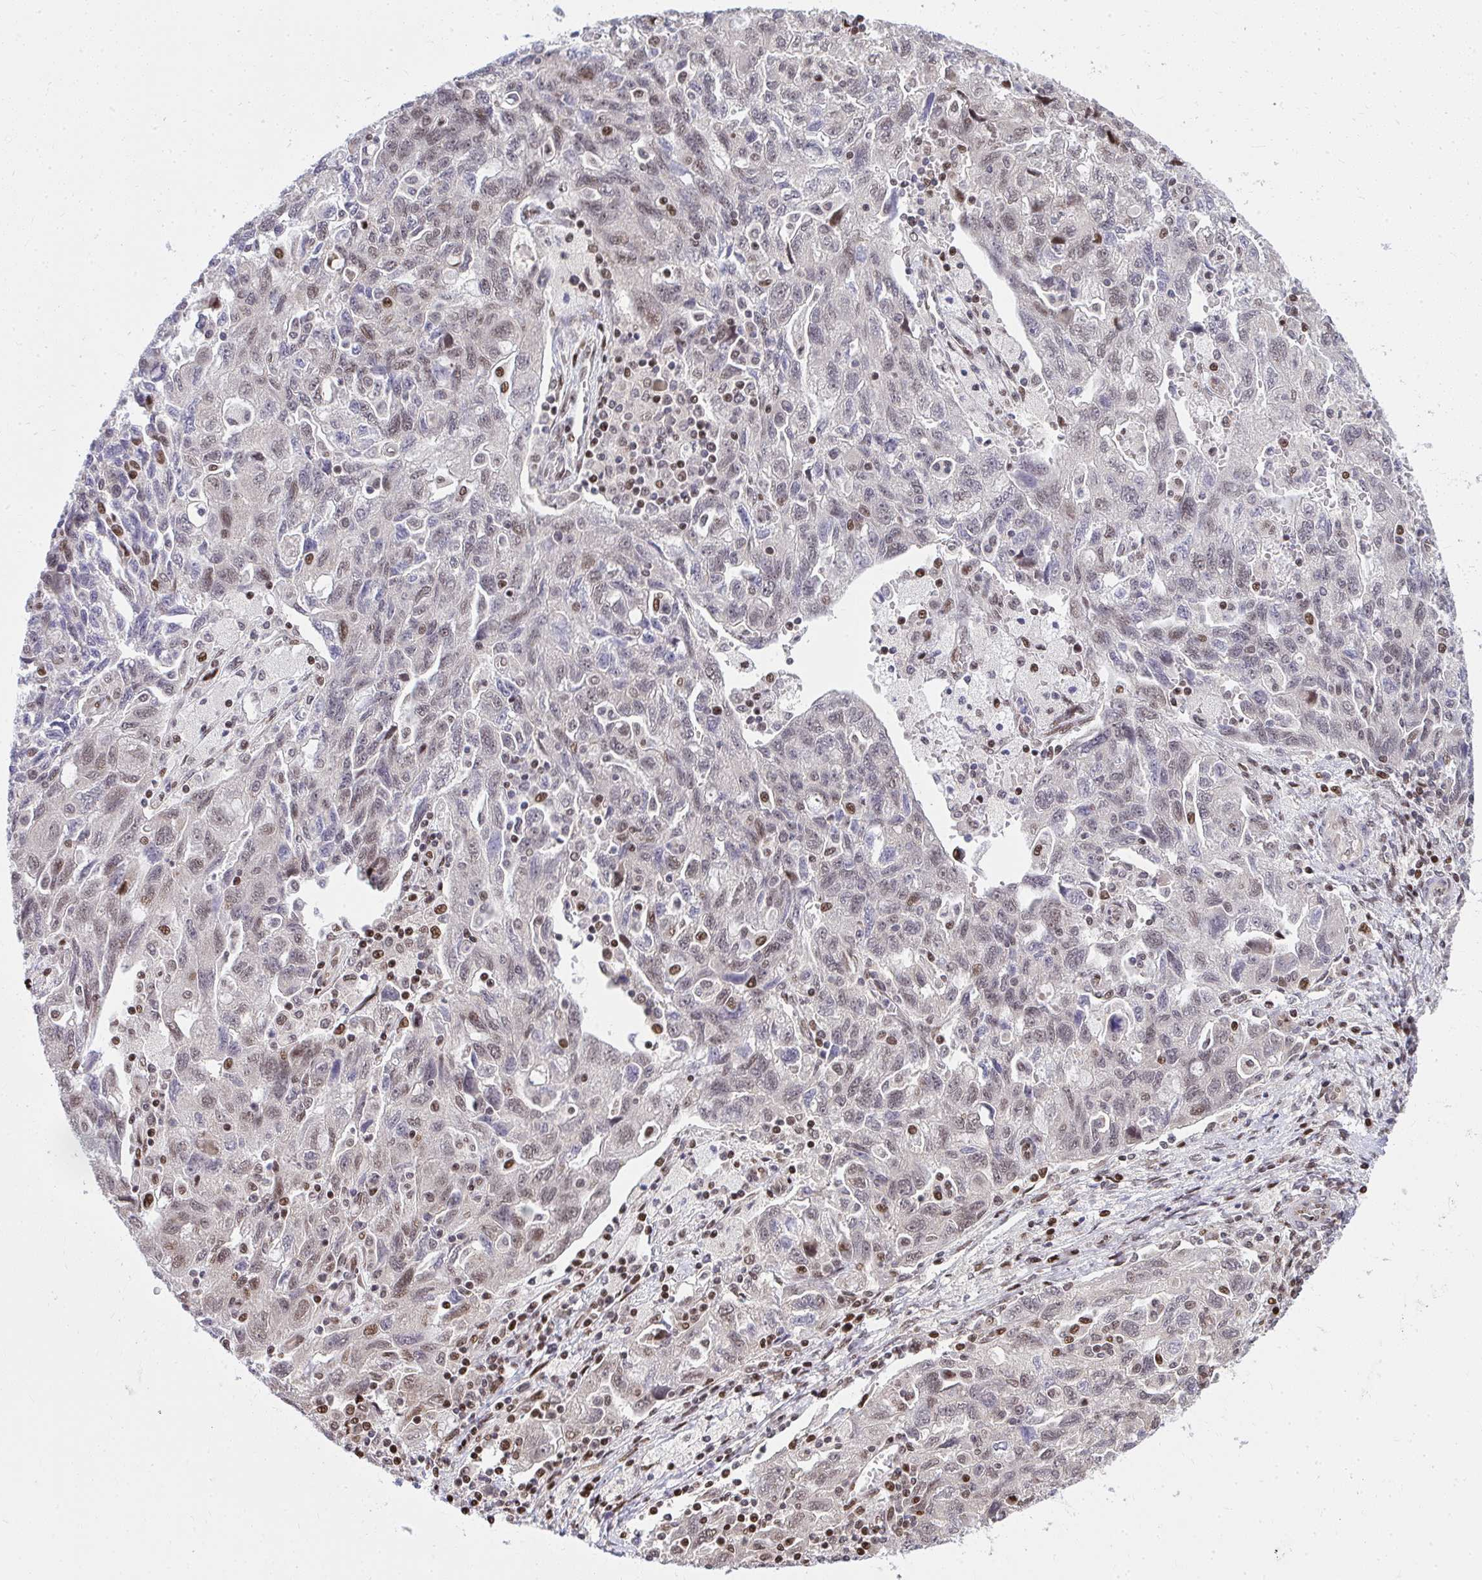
{"staining": {"intensity": "moderate", "quantity": "<25%", "location": "nuclear"}, "tissue": "ovarian cancer", "cell_type": "Tumor cells", "image_type": "cancer", "snomed": [{"axis": "morphology", "description": "Carcinoma, NOS"}, {"axis": "morphology", "description": "Cystadenocarcinoma, serous, NOS"}, {"axis": "topography", "description": "Ovary"}], "caption": "Protein staining by immunohistochemistry (IHC) demonstrates moderate nuclear staining in approximately <25% of tumor cells in carcinoma (ovarian). (DAB (3,3'-diaminobenzidine) = brown stain, brightfield microscopy at high magnification).", "gene": "PIGY", "patient": {"sex": "female", "age": 69}}